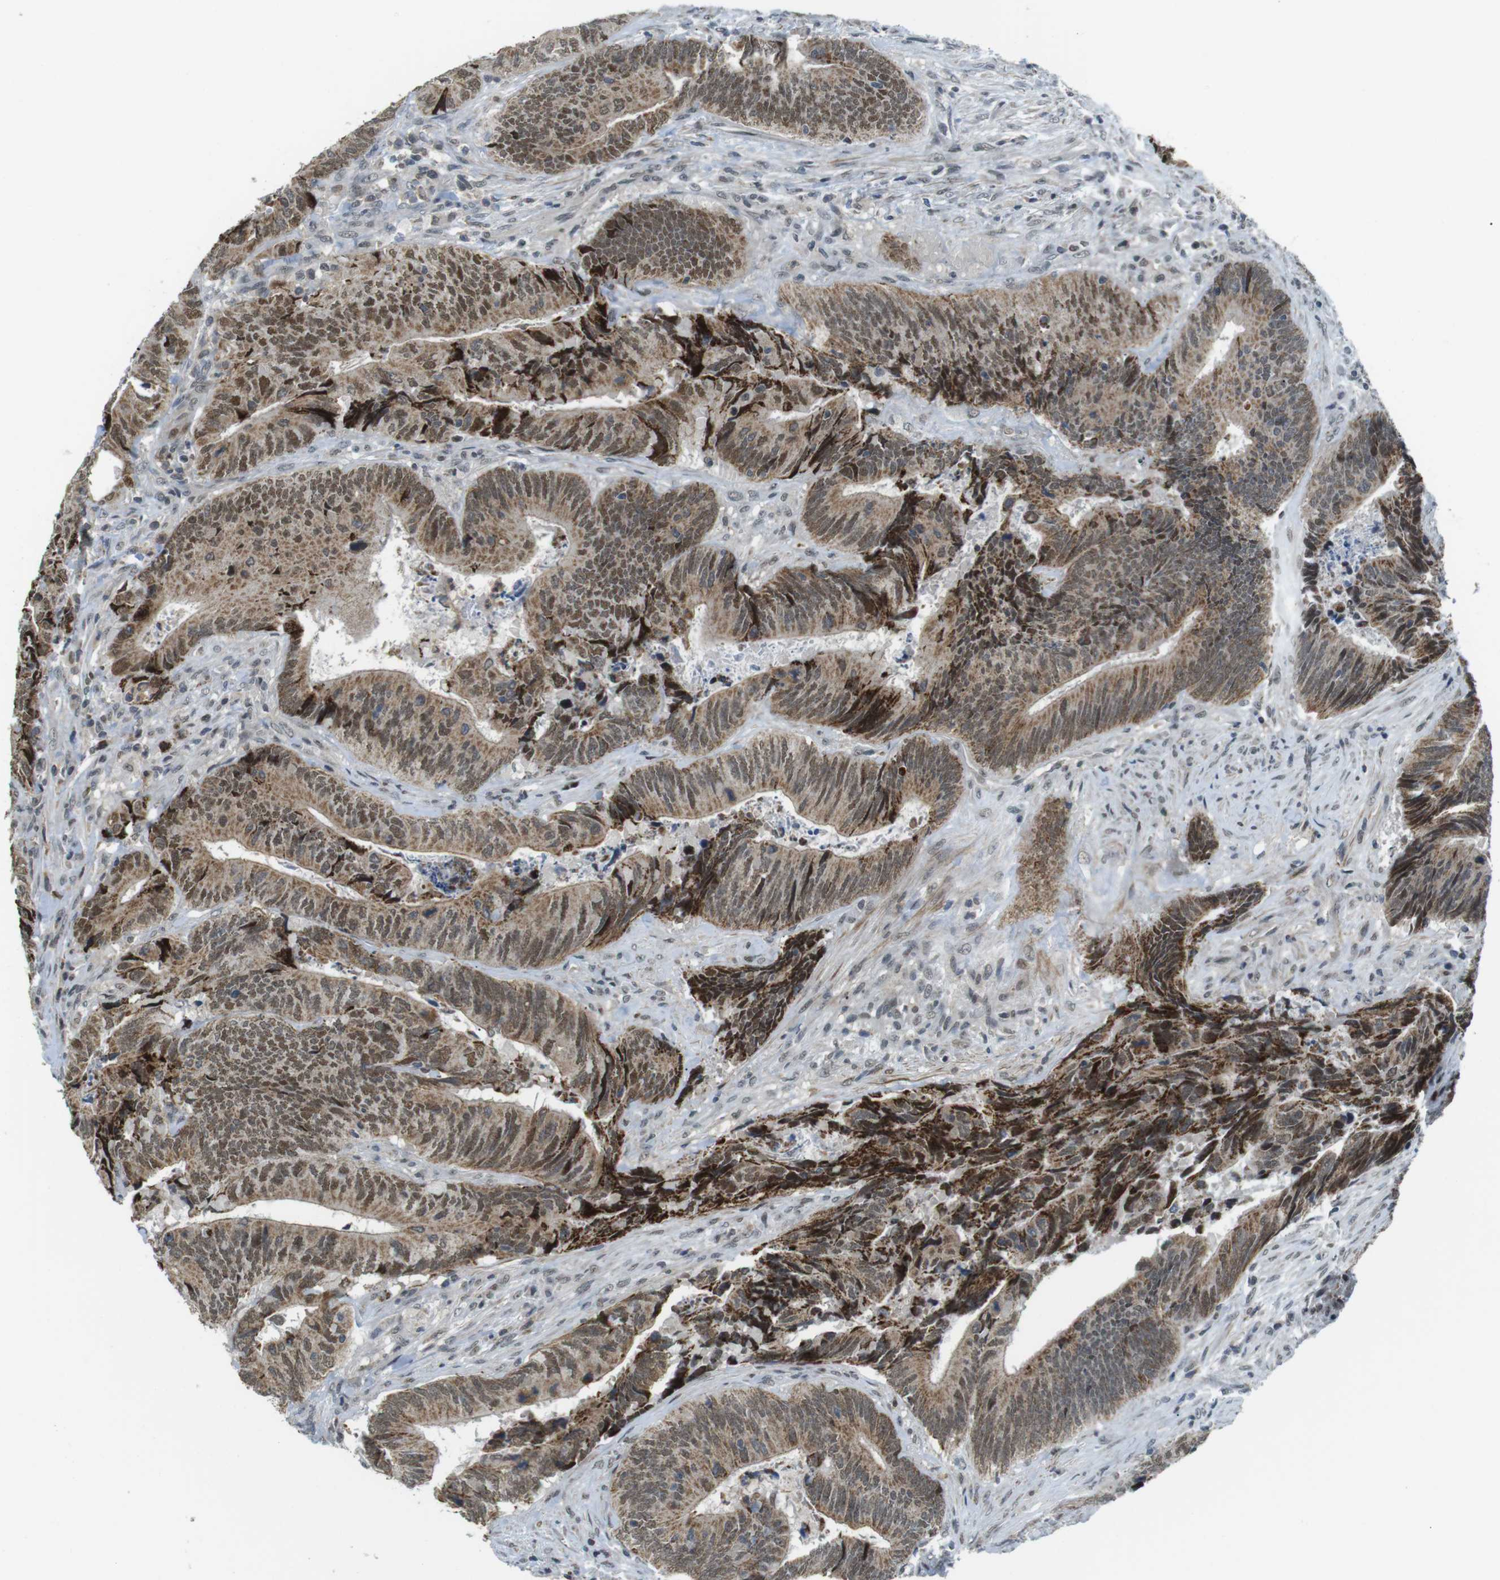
{"staining": {"intensity": "moderate", "quantity": ">75%", "location": "cytoplasmic/membranous,nuclear"}, "tissue": "colorectal cancer", "cell_type": "Tumor cells", "image_type": "cancer", "snomed": [{"axis": "morphology", "description": "Normal tissue, NOS"}, {"axis": "morphology", "description": "Adenocarcinoma, NOS"}, {"axis": "topography", "description": "Colon"}], "caption": "Immunohistochemical staining of human colorectal adenocarcinoma demonstrates moderate cytoplasmic/membranous and nuclear protein staining in about >75% of tumor cells.", "gene": "USP7", "patient": {"sex": "male", "age": 56}}